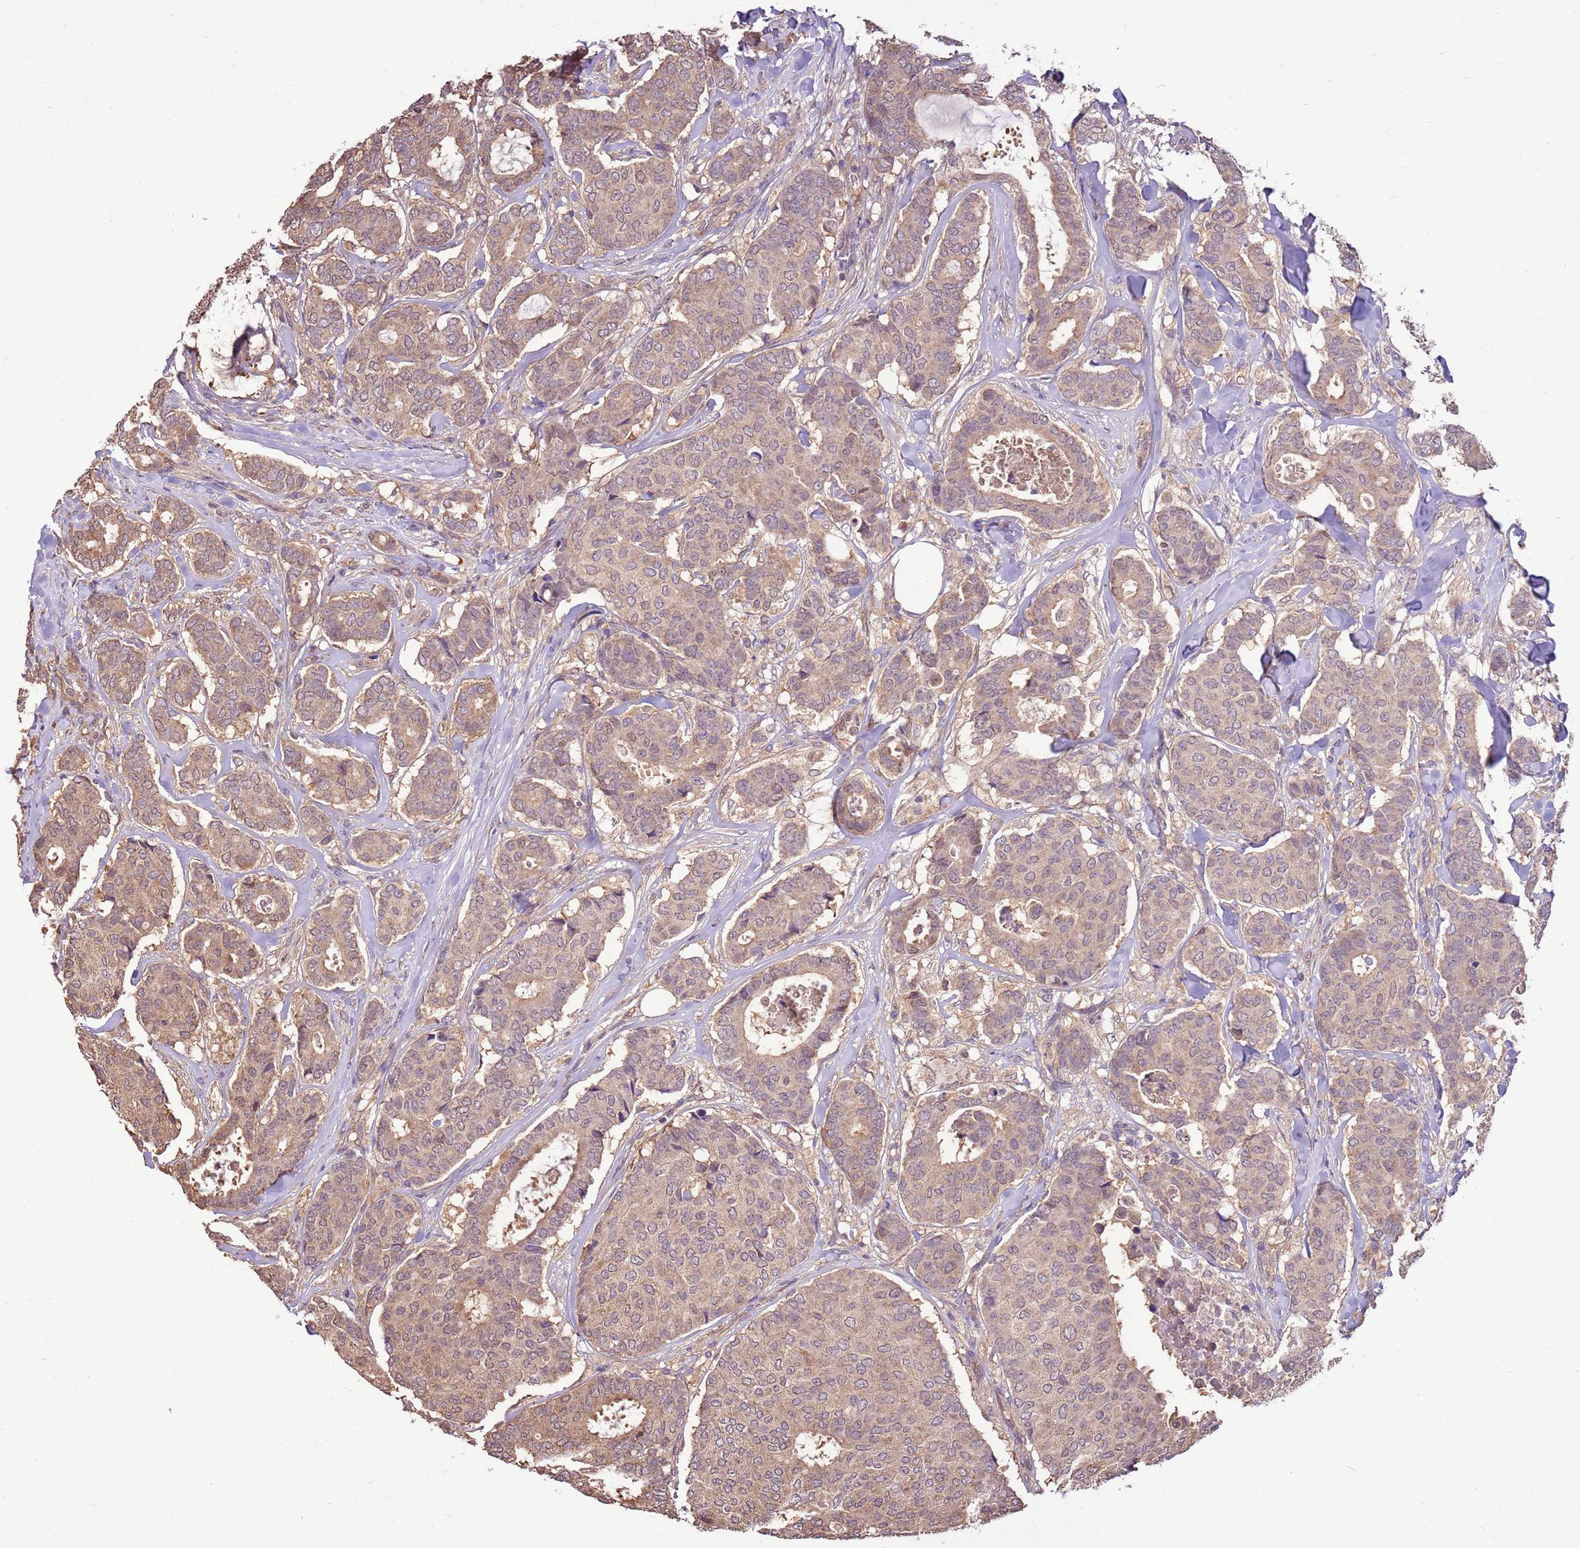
{"staining": {"intensity": "weak", "quantity": ">75%", "location": "cytoplasmic/membranous"}, "tissue": "breast cancer", "cell_type": "Tumor cells", "image_type": "cancer", "snomed": [{"axis": "morphology", "description": "Duct carcinoma"}, {"axis": "topography", "description": "Breast"}], "caption": "Intraductal carcinoma (breast) stained with DAB (3,3'-diaminobenzidine) IHC exhibits low levels of weak cytoplasmic/membranous staining in approximately >75% of tumor cells.", "gene": "BBS5", "patient": {"sex": "female", "age": 75}}